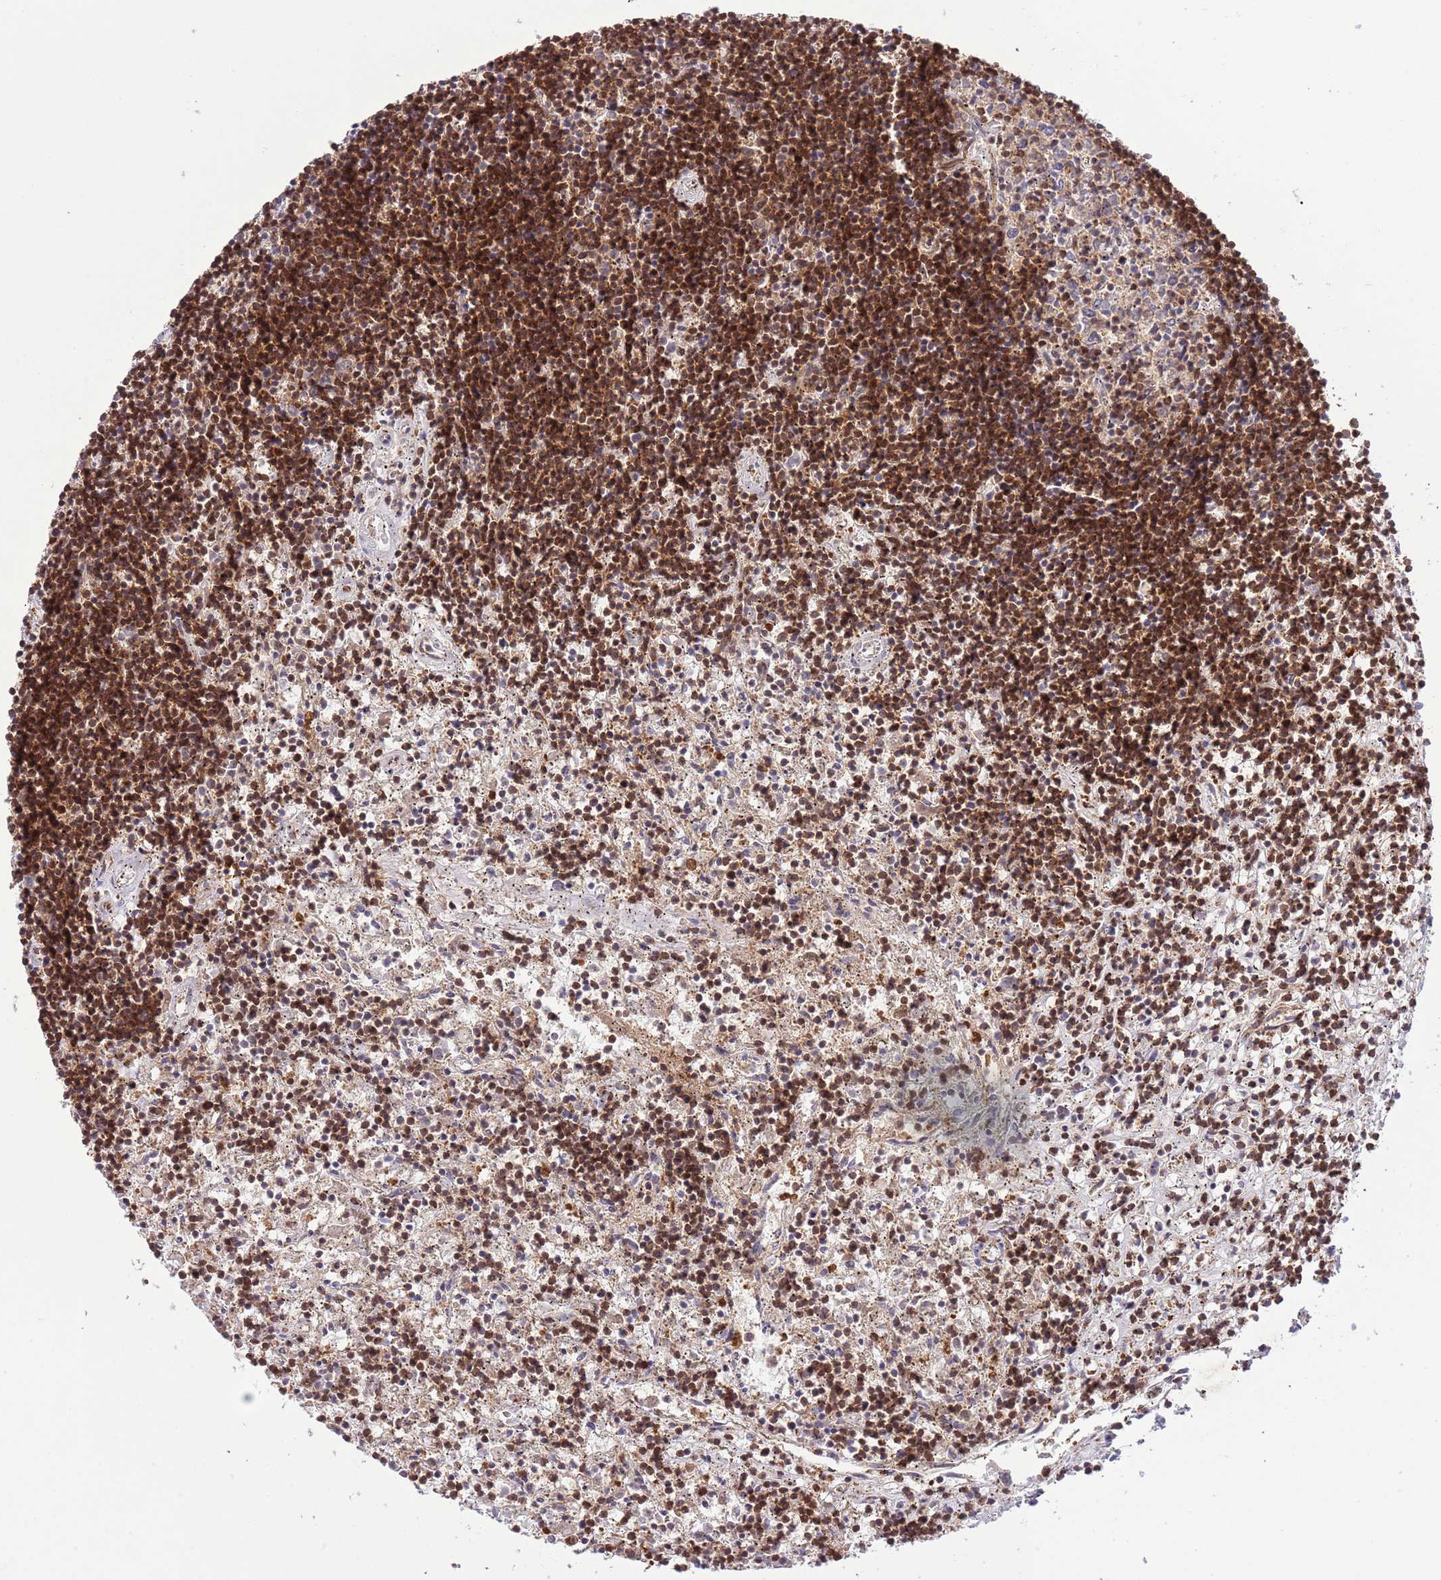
{"staining": {"intensity": "moderate", "quantity": ">75%", "location": "nuclear"}, "tissue": "lymphoma", "cell_type": "Tumor cells", "image_type": "cancer", "snomed": [{"axis": "morphology", "description": "Malignant lymphoma, non-Hodgkin's type, Low grade"}, {"axis": "topography", "description": "Spleen"}], "caption": "High-power microscopy captured an immunohistochemistry histopathology image of lymphoma, revealing moderate nuclear positivity in approximately >75% of tumor cells.", "gene": "HDHD2", "patient": {"sex": "male", "age": 76}}